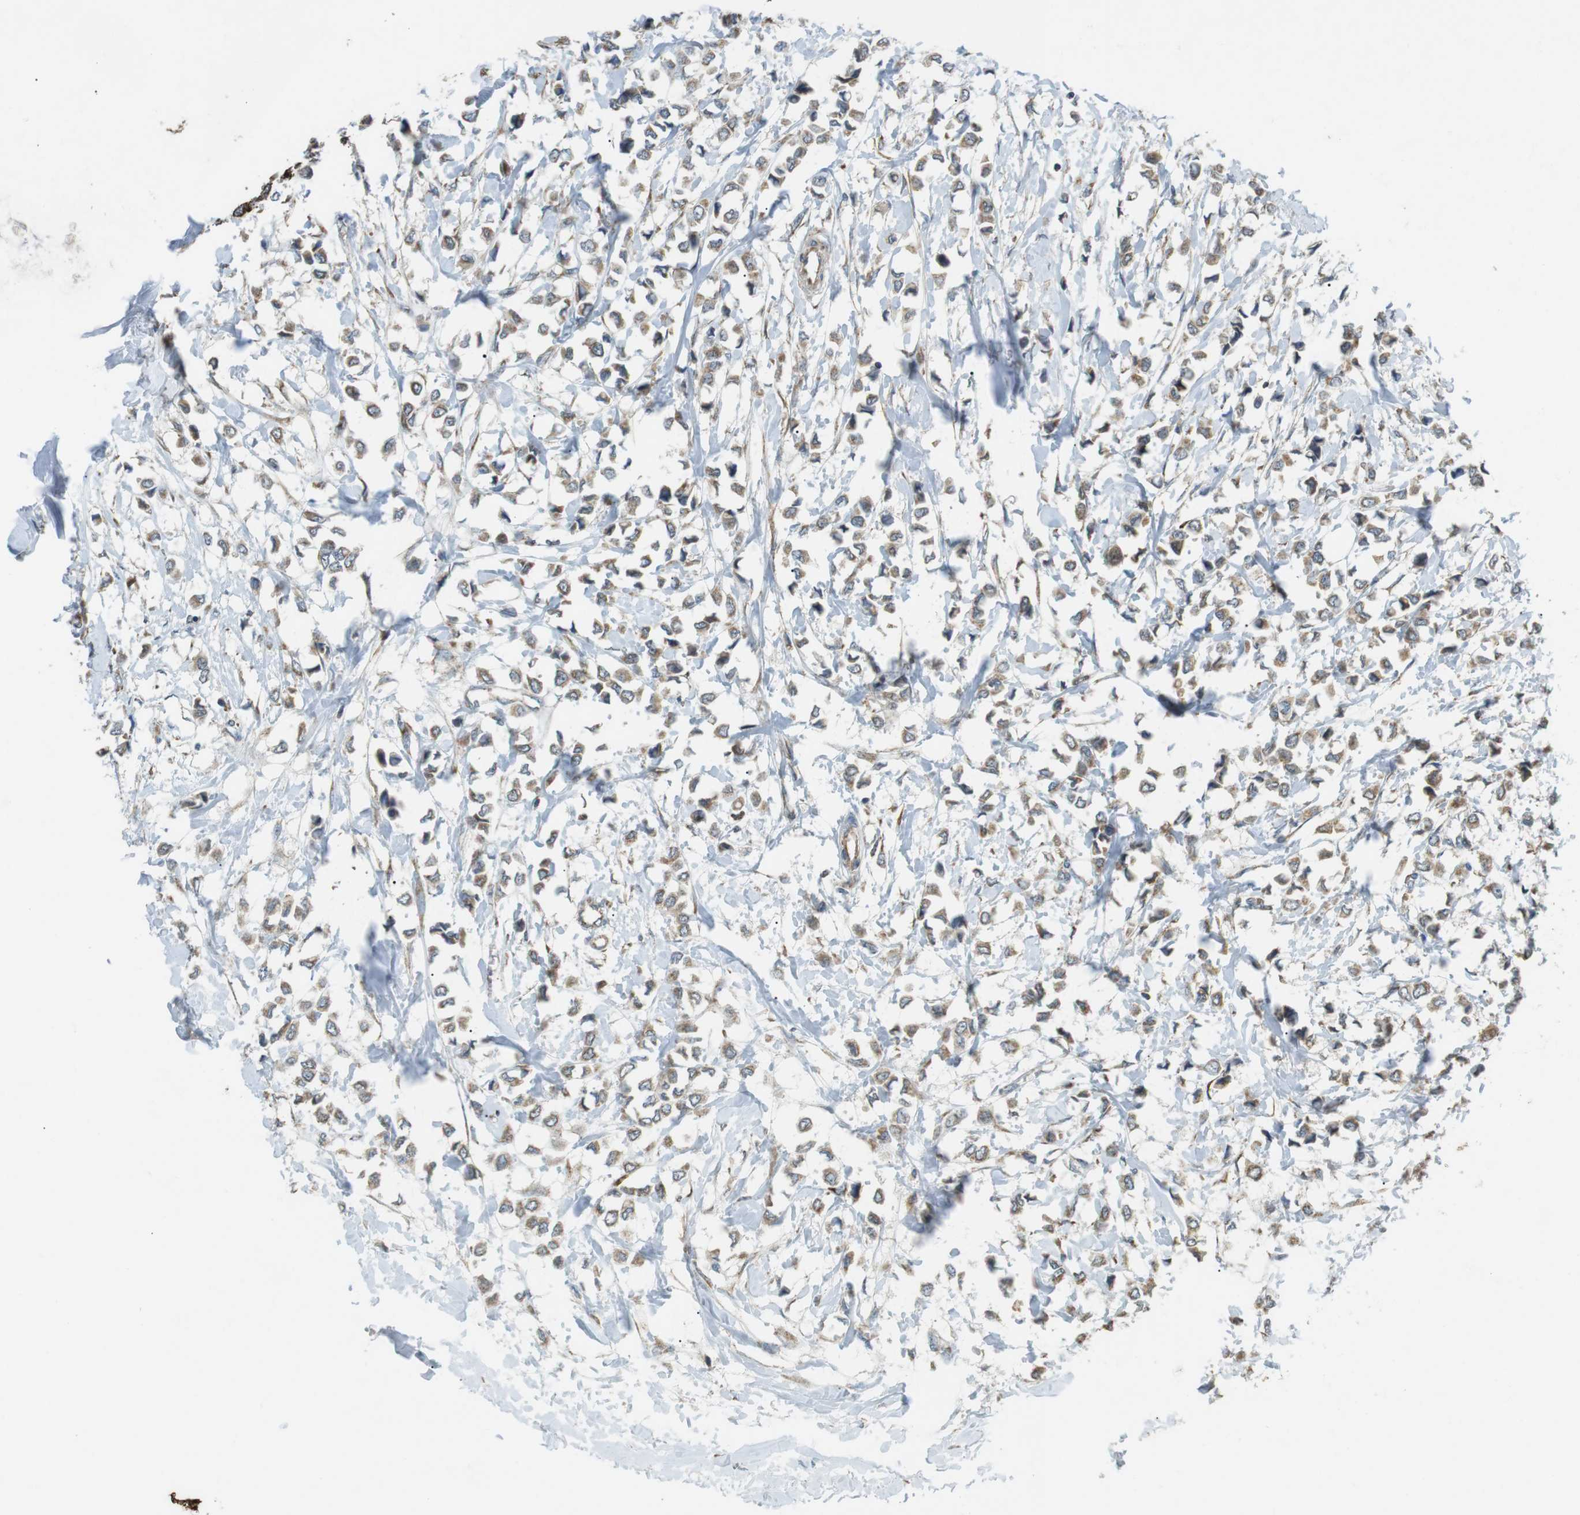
{"staining": {"intensity": "moderate", "quantity": ">75%", "location": "cytoplasmic/membranous"}, "tissue": "breast cancer", "cell_type": "Tumor cells", "image_type": "cancer", "snomed": [{"axis": "morphology", "description": "Lobular carcinoma"}, {"axis": "topography", "description": "Breast"}], "caption": "Breast cancer tissue shows moderate cytoplasmic/membranous expression in approximately >75% of tumor cells, visualized by immunohistochemistry.", "gene": "BACE1", "patient": {"sex": "female", "age": 51}}